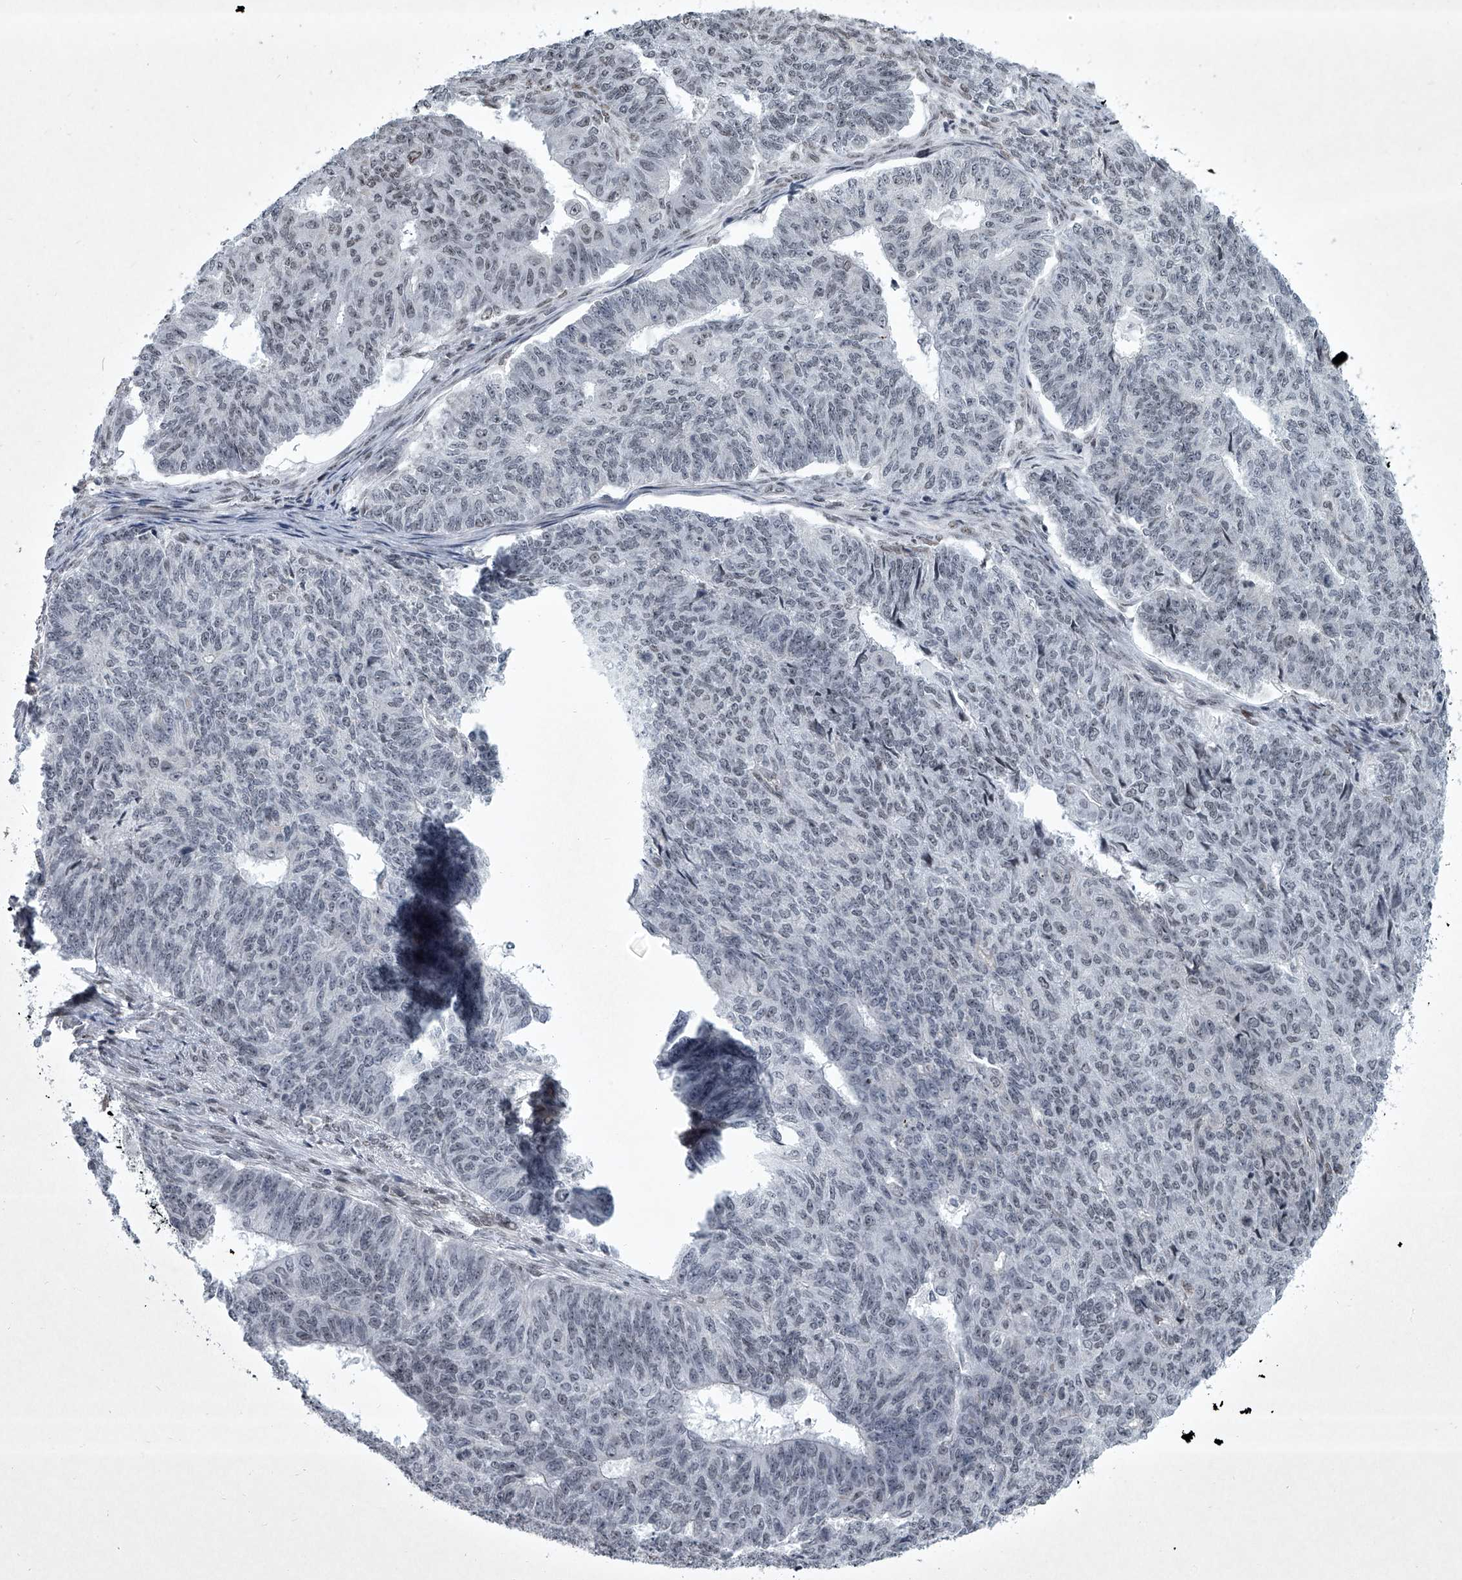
{"staining": {"intensity": "negative", "quantity": "none", "location": "none"}, "tissue": "endometrial cancer", "cell_type": "Tumor cells", "image_type": "cancer", "snomed": [{"axis": "morphology", "description": "Adenocarcinoma, NOS"}, {"axis": "topography", "description": "Endometrium"}], "caption": "A micrograph of human endometrial adenocarcinoma is negative for staining in tumor cells.", "gene": "MLLT1", "patient": {"sex": "female", "age": 32}}